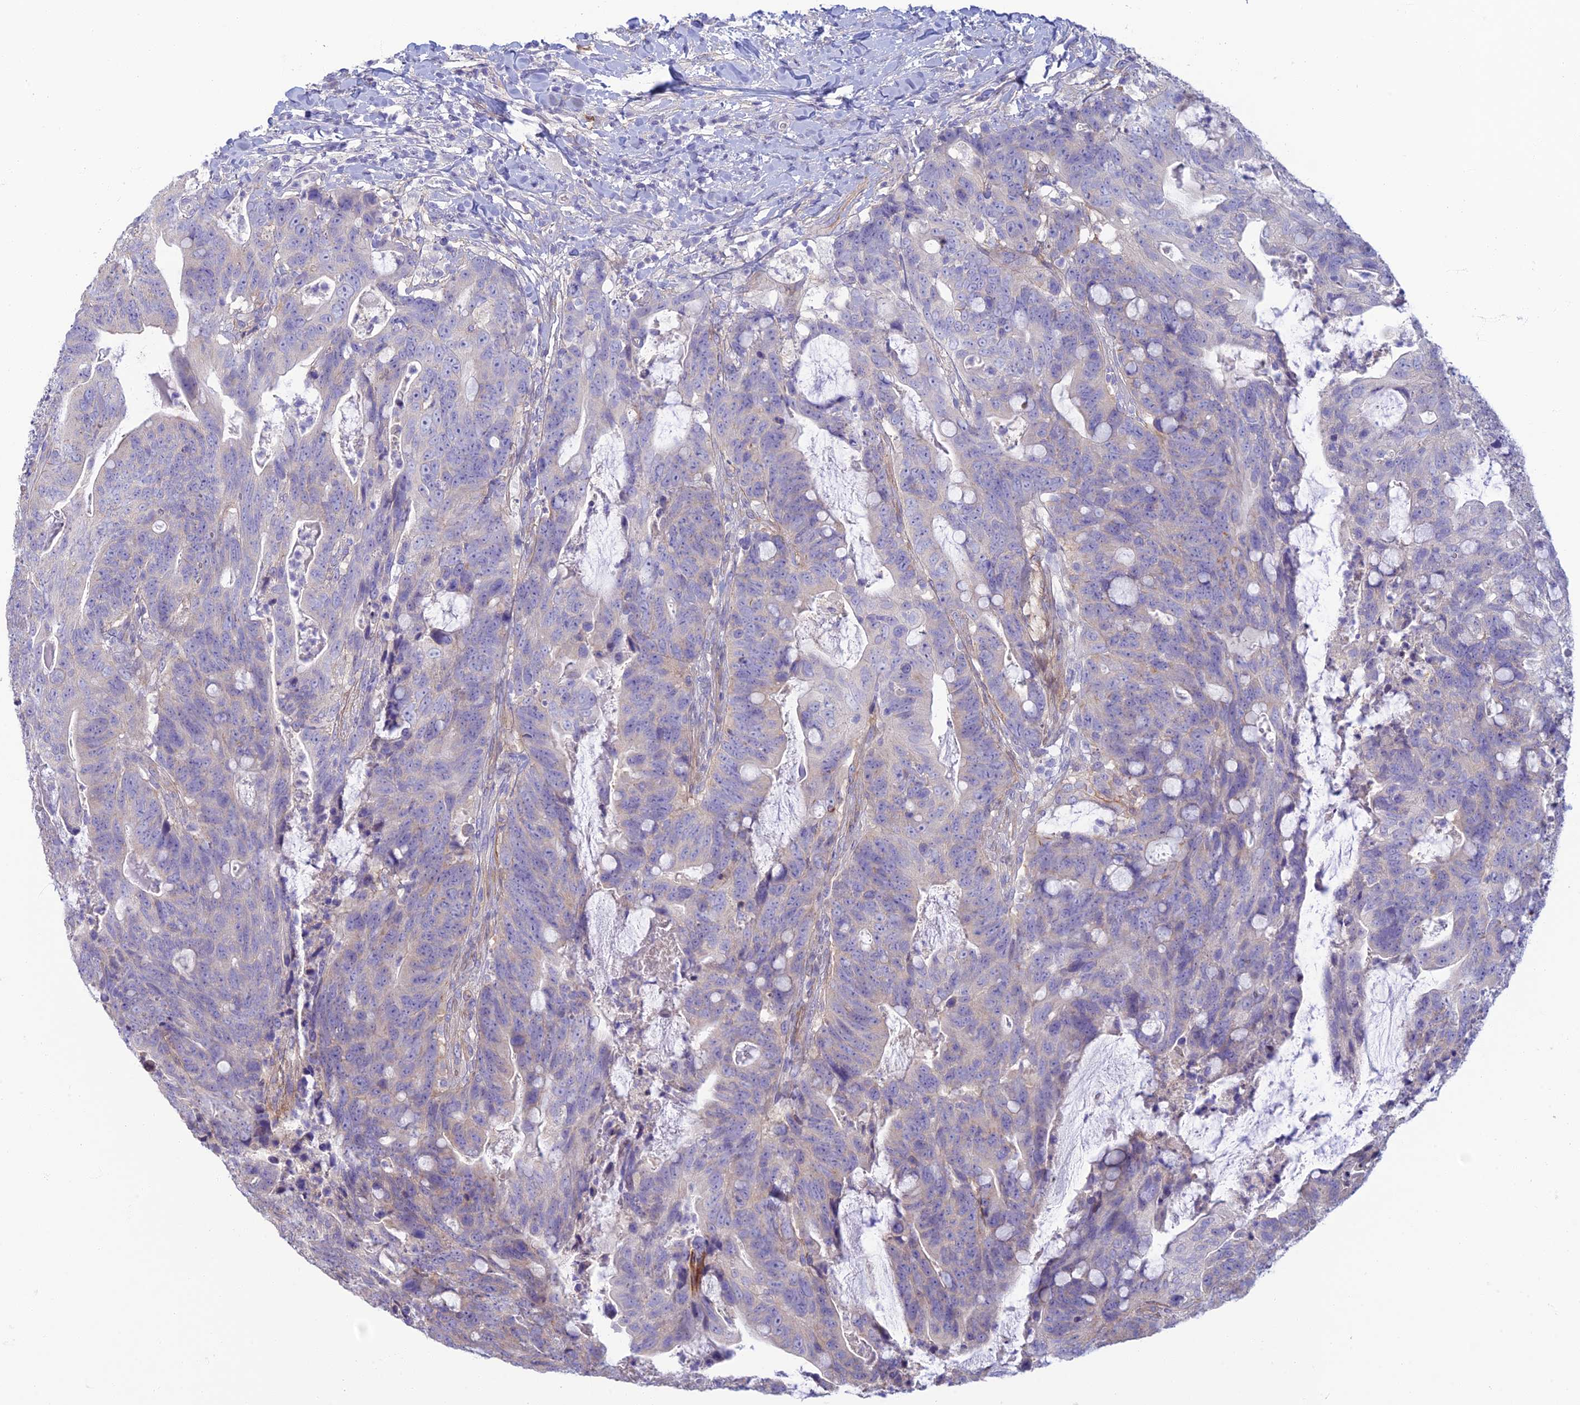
{"staining": {"intensity": "negative", "quantity": "none", "location": "none"}, "tissue": "colorectal cancer", "cell_type": "Tumor cells", "image_type": "cancer", "snomed": [{"axis": "morphology", "description": "Adenocarcinoma, NOS"}, {"axis": "topography", "description": "Colon"}], "caption": "Colorectal cancer stained for a protein using immunohistochemistry shows no staining tumor cells.", "gene": "NEURL1", "patient": {"sex": "female", "age": 82}}